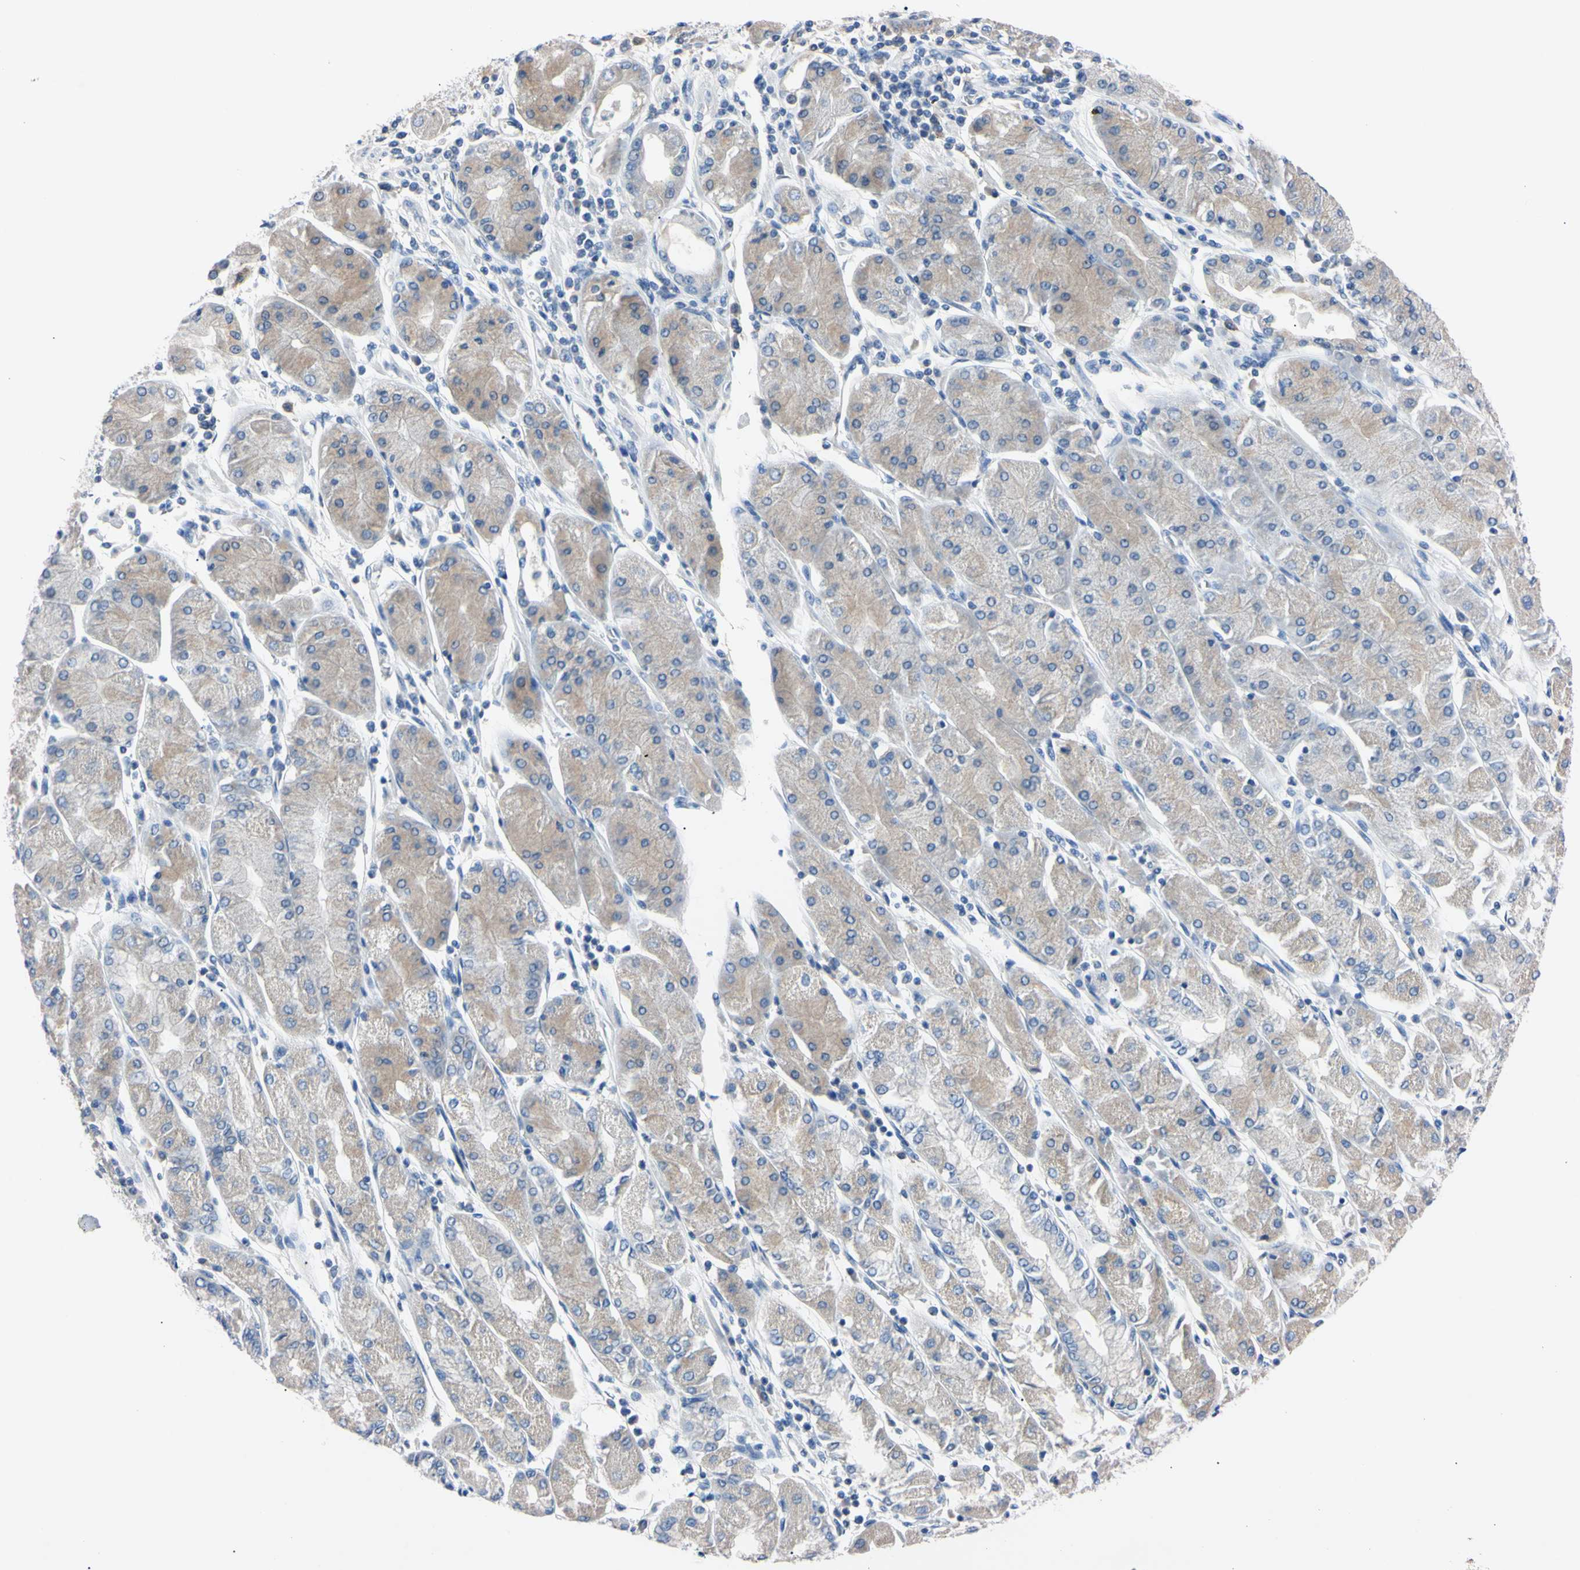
{"staining": {"intensity": "weak", "quantity": ">75%", "location": "cytoplasmic/membranous"}, "tissue": "stomach cancer", "cell_type": "Tumor cells", "image_type": "cancer", "snomed": [{"axis": "morphology", "description": "Normal tissue, NOS"}, {"axis": "morphology", "description": "Adenocarcinoma, NOS"}, {"axis": "topography", "description": "Stomach, upper"}, {"axis": "topography", "description": "Stomach"}], "caption": "Stomach adenocarcinoma tissue exhibits weak cytoplasmic/membranous expression in about >75% of tumor cells", "gene": "PNKD", "patient": {"sex": "male", "age": 59}}